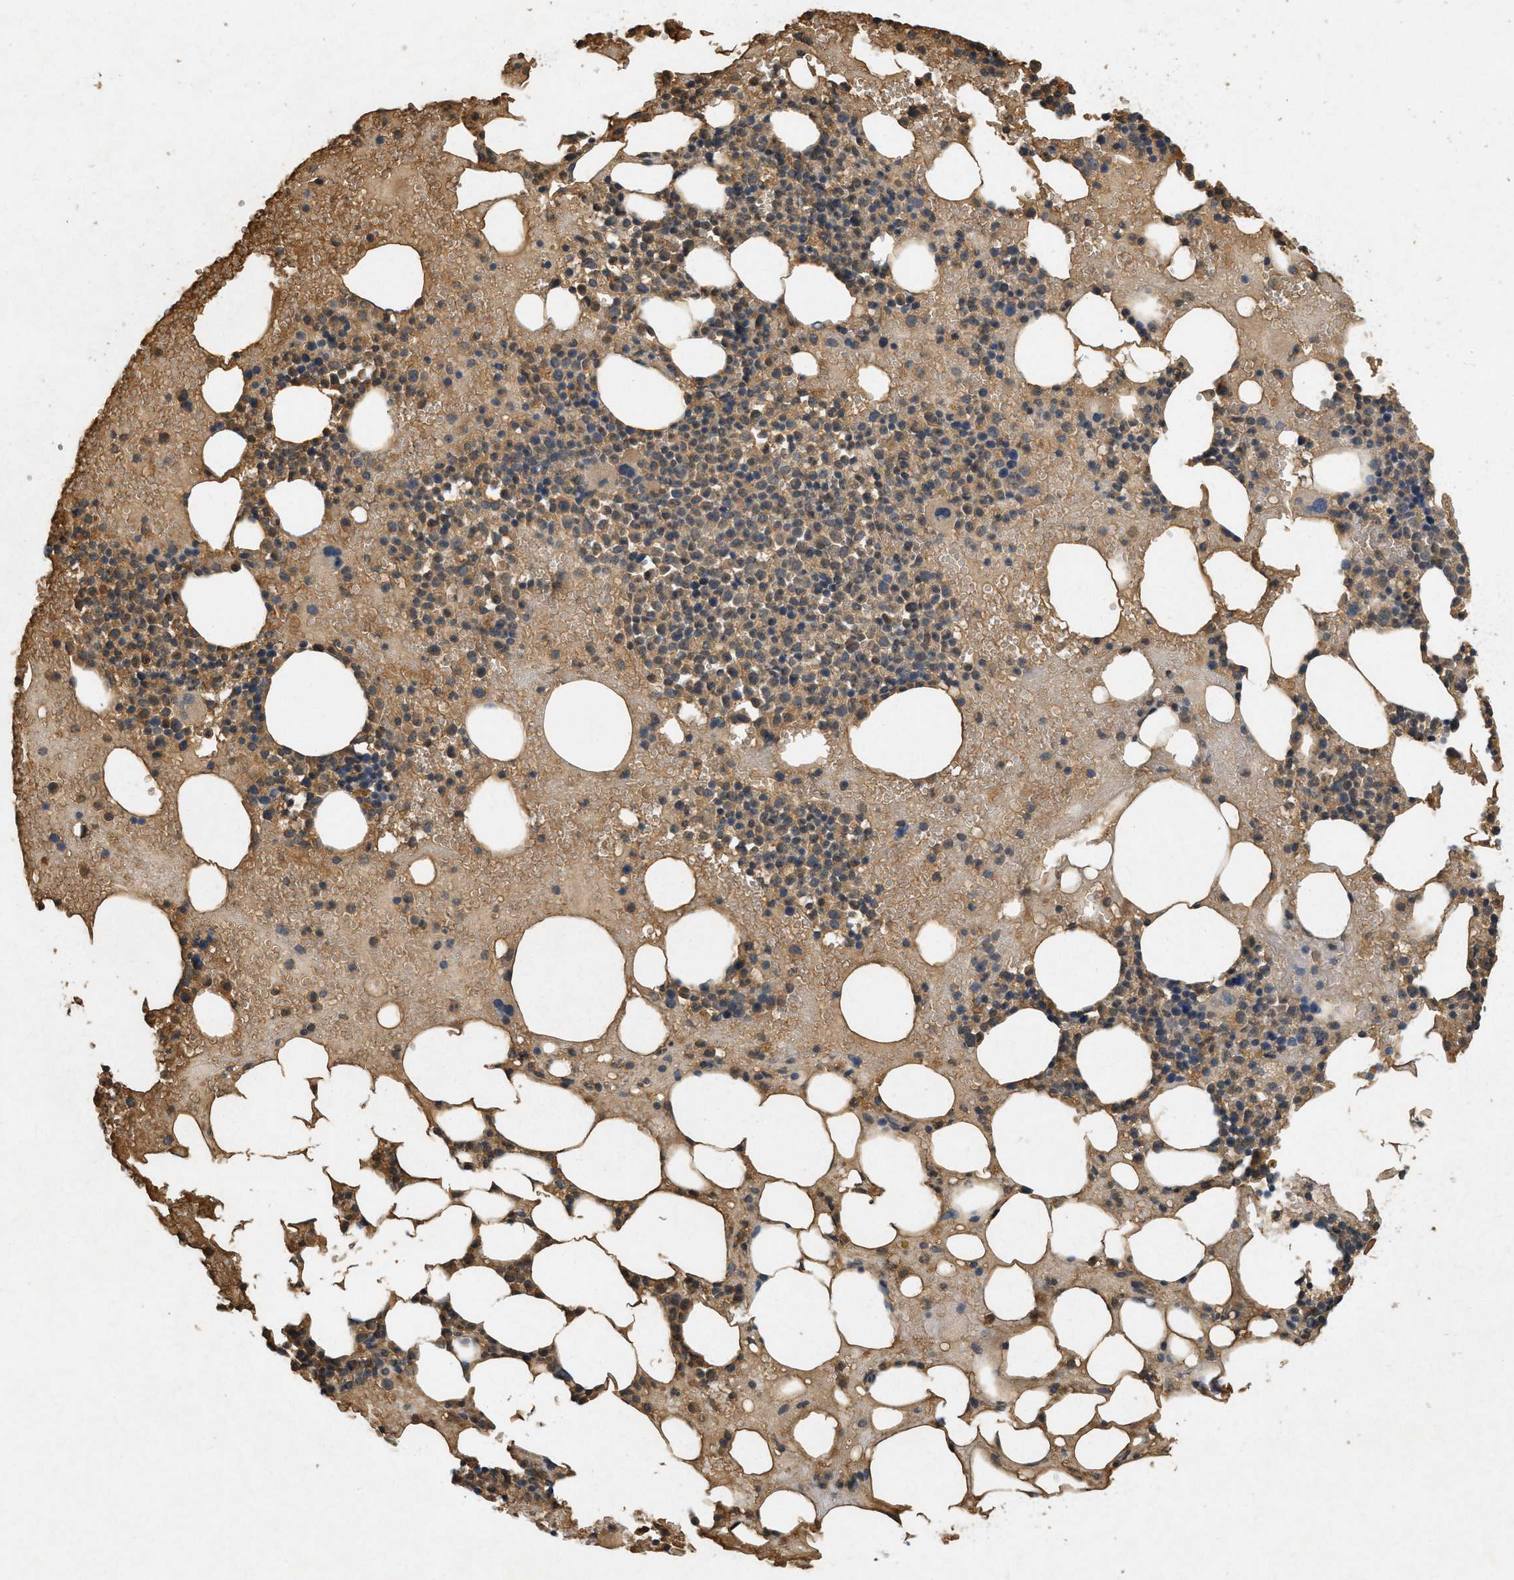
{"staining": {"intensity": "moderate", "quantity": "25%-75%", "location": "cytoplasmic/membranous"}, "tissue": "bone marrow", "cell_type": "Hematopoietic cells", "image_type": "normal", "snomed": [{"axis": "morphology", "description": "Normal tissue, NOS"}, {"axis": "morphology", "description": "Inflammation, NOS"}, {"axis": "topography", "description": "Bone marrow"}], "caption": "An immunohistochemistry micrograph of normal tissue is shown. Protein staining in brown shows moderate cytoplasmic/membranous positivity in bone marrow within hematopoietic cells.", "gene": "F8", "patient": {"sex": "female", "age": 78}}